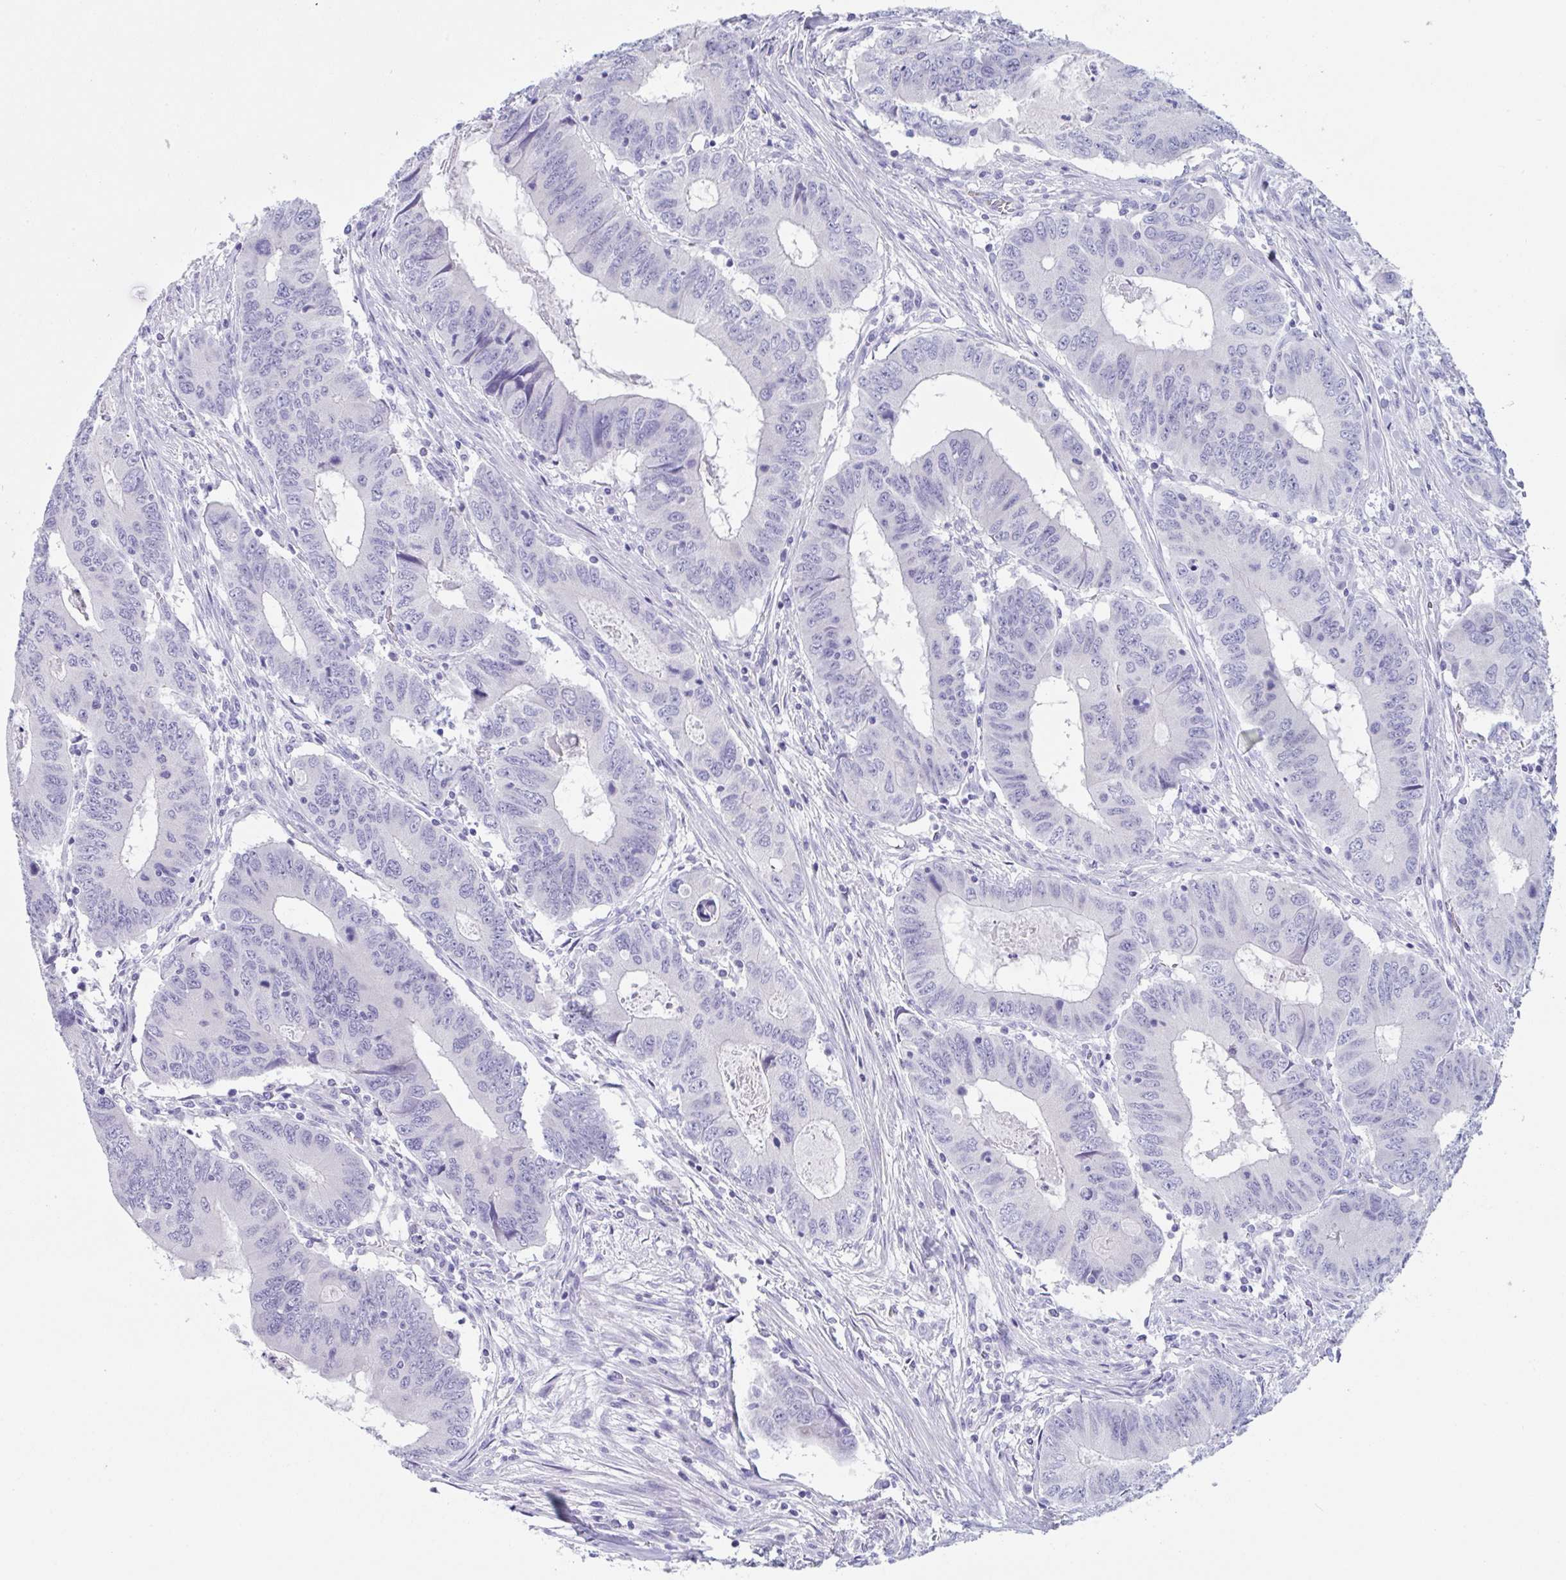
{"staining": {"intensity": "negative", "quantity": "none", "location": "none"}, "tissue": "colorectal cancer", "cell_type": "Tumor cells", "image_type": "cancer", "snomed": [{"axis": "morphology", "description": "Adenocarcinoma, NOS"}, {"axis": "topography", "description": "Colon"}], "caption": "A high-resolution image shows immunohistochemistry (IHC) staining of adenocarcinoma (colorectal), which reveals no significant expression in tumor cells.", "gene": "ZPBP", "patient": {"sex": "male", "age": 53}}